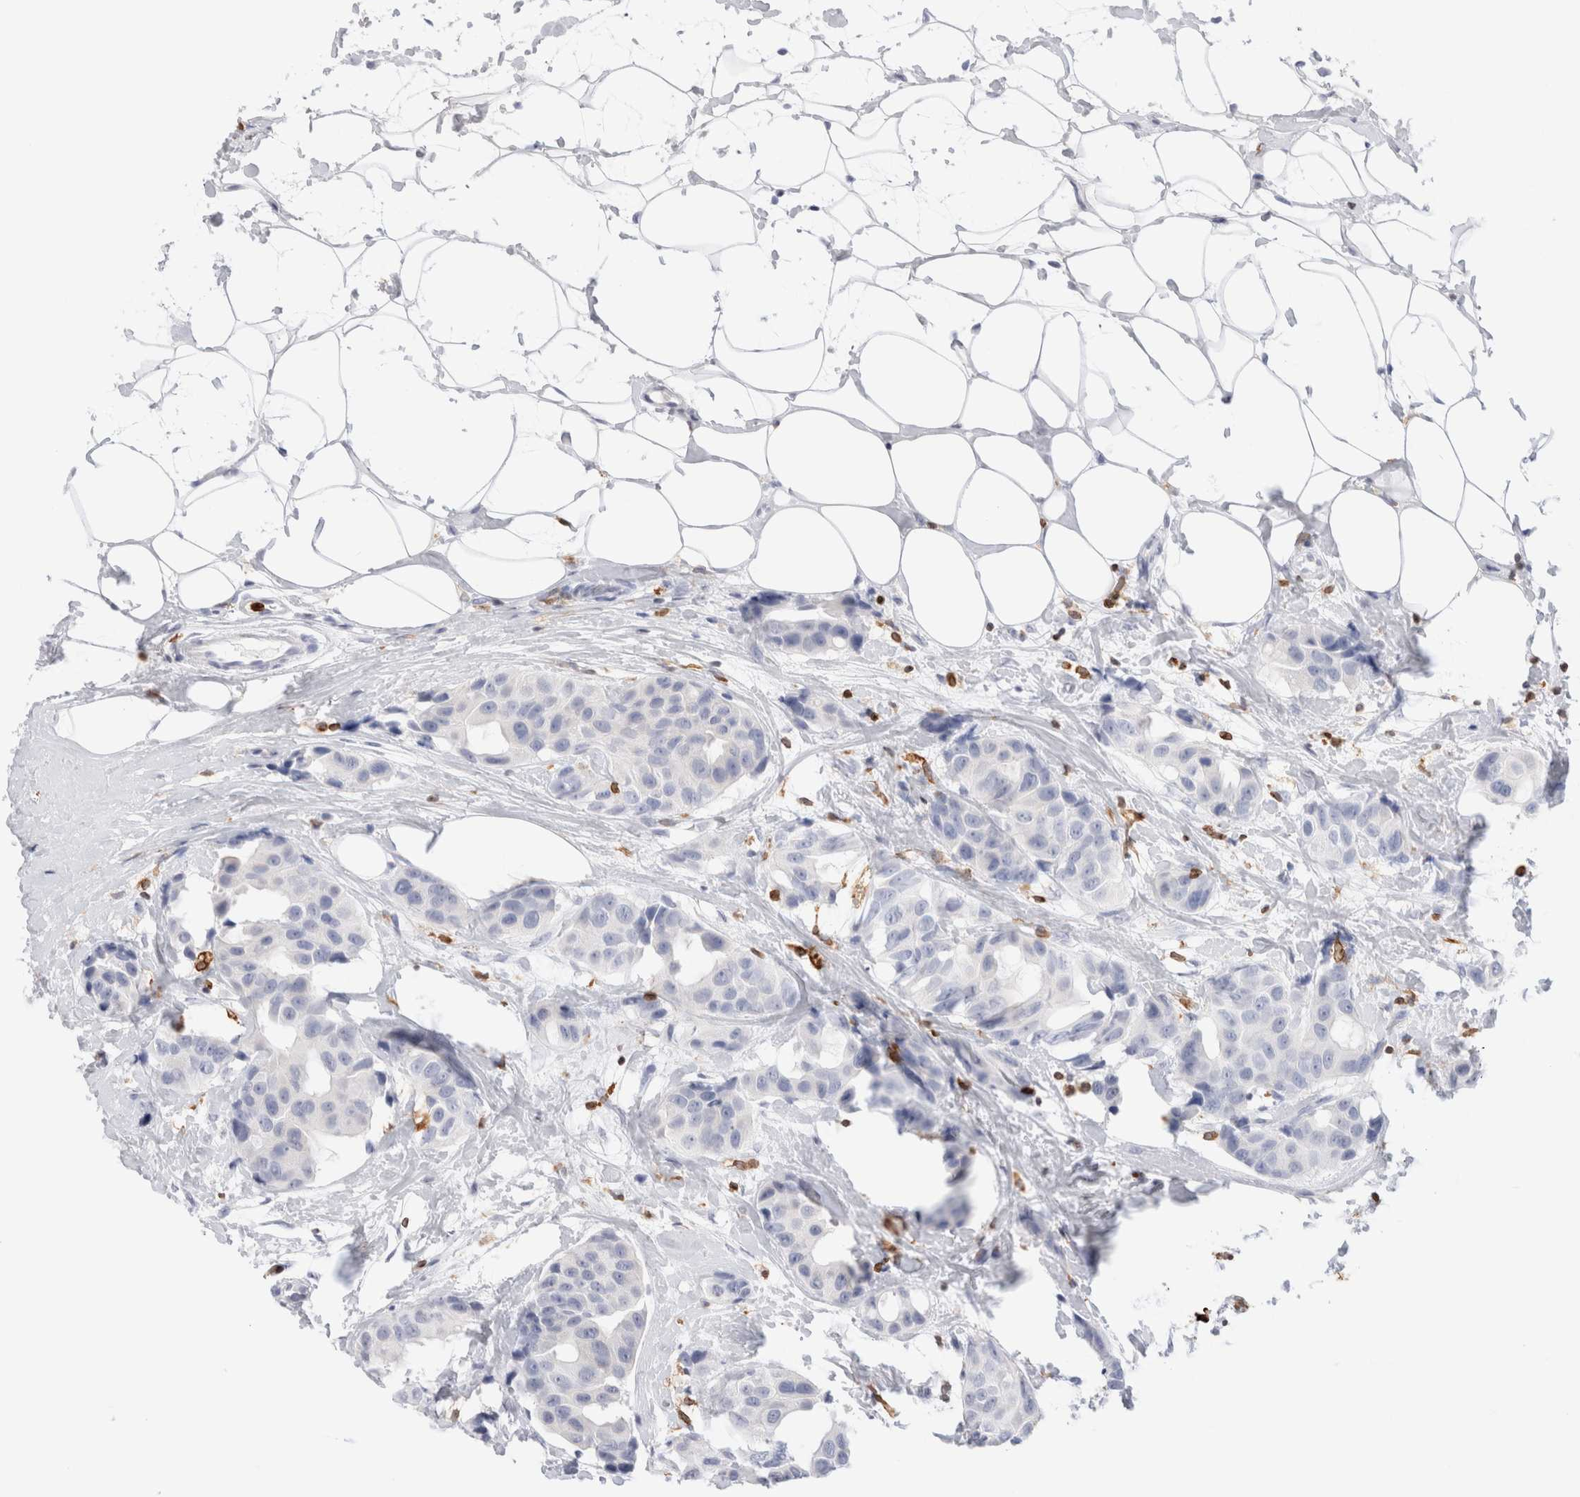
{"staining": {"intensity": "negative", "quantity": "none", "location": "none"}, "tissue": "breast cancer", "cell_type": "Tumor cells", "image_type": "cancer", "snomed": [{"axis": "morphology", "description": "Normal tissue, NOS"}, {"axis": "morphology", "description": "Duct carcinoma"}, {"axis": "topography", "description": "Breast"}], "caption": "Immunohistochemistry image of invasive ductal carcinoma (breast) stained for a protein (brown), which displays no expression in tumor cells. Nuclei are stained in blue.", "gene": "ALOX5AP", "patient": {"sex": "female", "age": 39}}